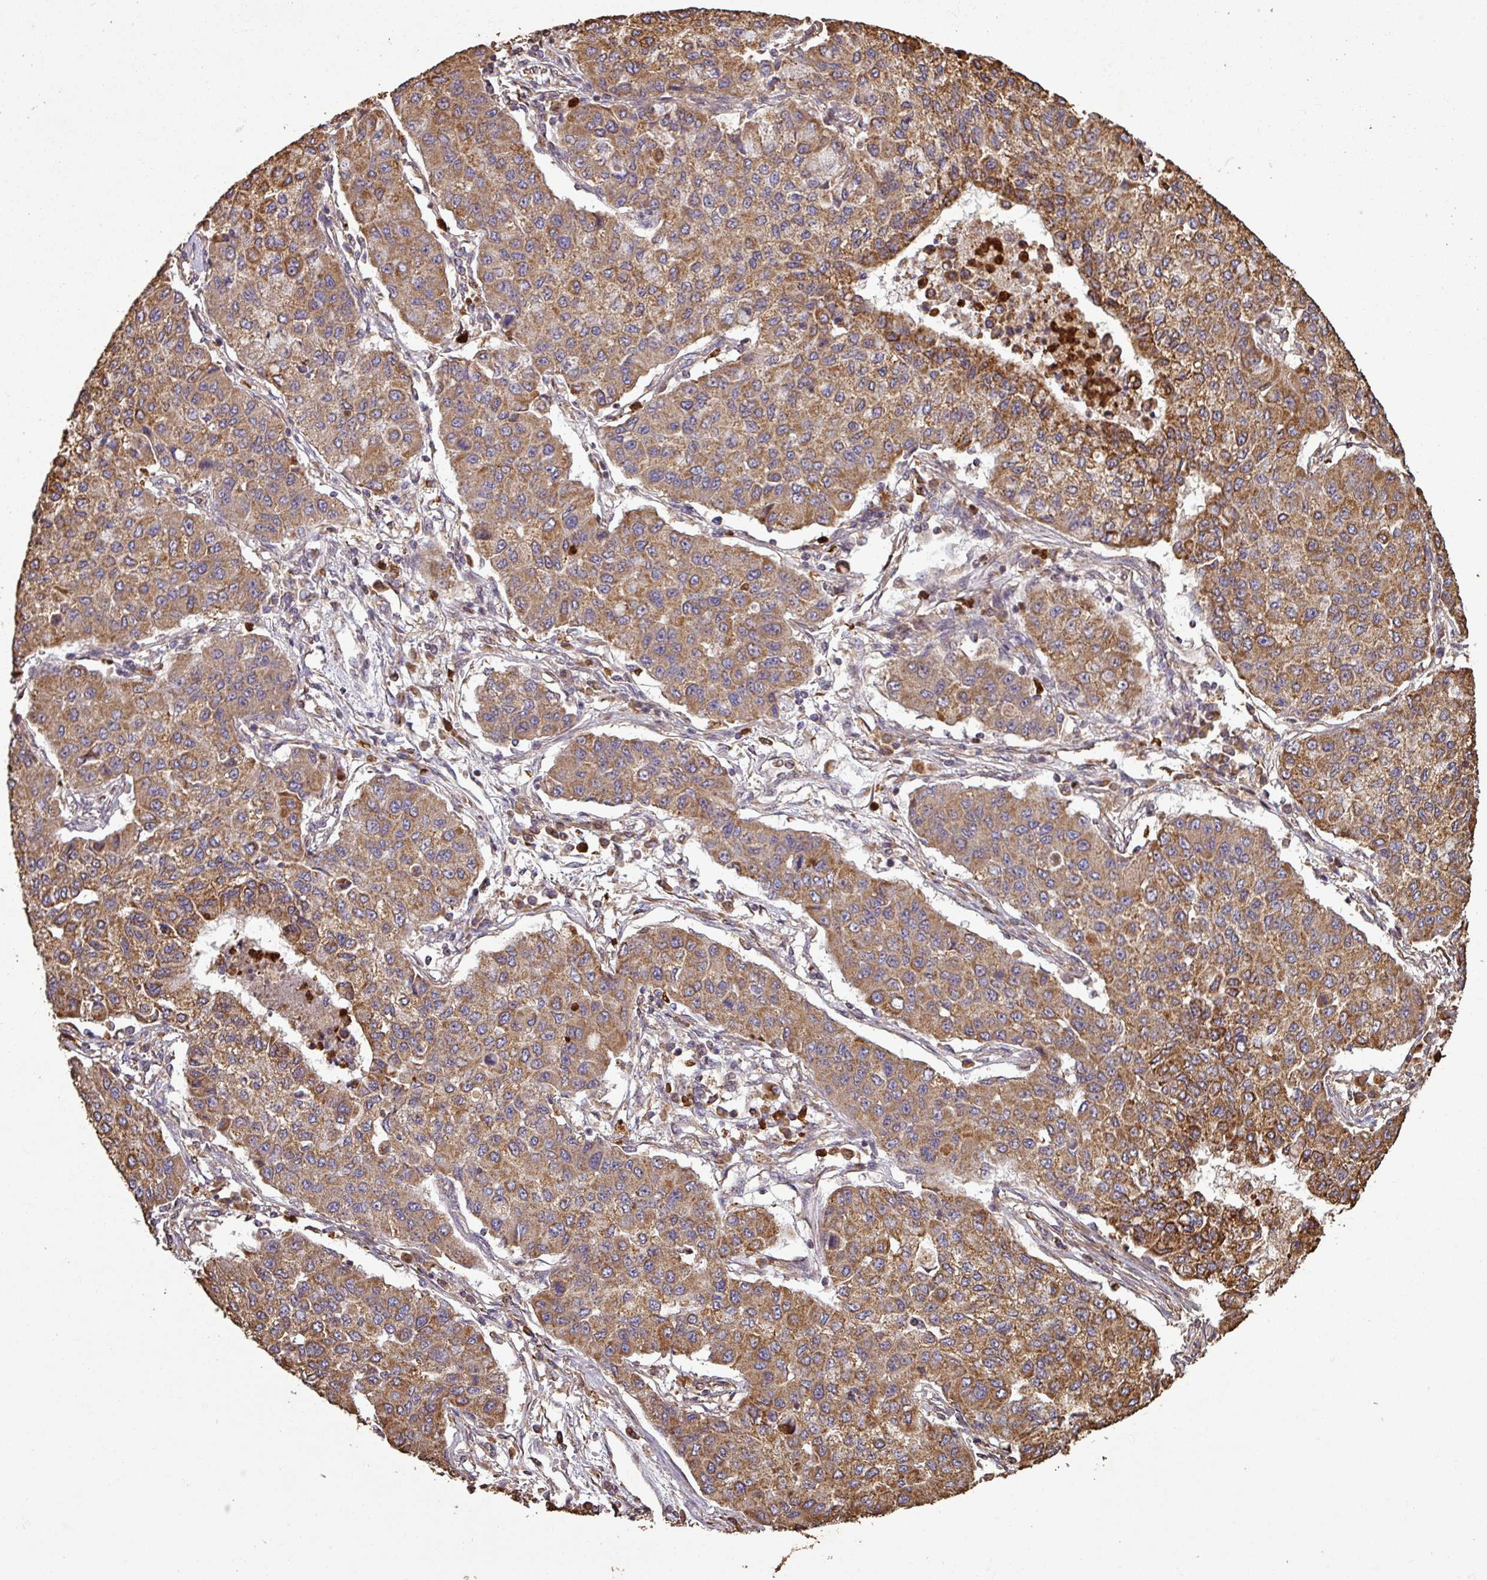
{"staining": {"intensity": "moderate", "quantity": ">75%", "location": "cytoplasmic/membranous"}, "tissue": "lung cancer", "cell_type": "Tumor cells", "image_type": "cancer", "snomed": [{"axis": "morphology", "description": "Squamous cell carcinoma, NOS"}, {"axis": "topography", "description": "Lung"}], "caption": "Human lung squamous cell carcinoma stained with a brown dye displays moderate cytoplasmic/membranous positive staining in approximately >75% of tumor cells.", "gene": "PLEKHM1", "patient": {"sex": "male", "age": 74}}